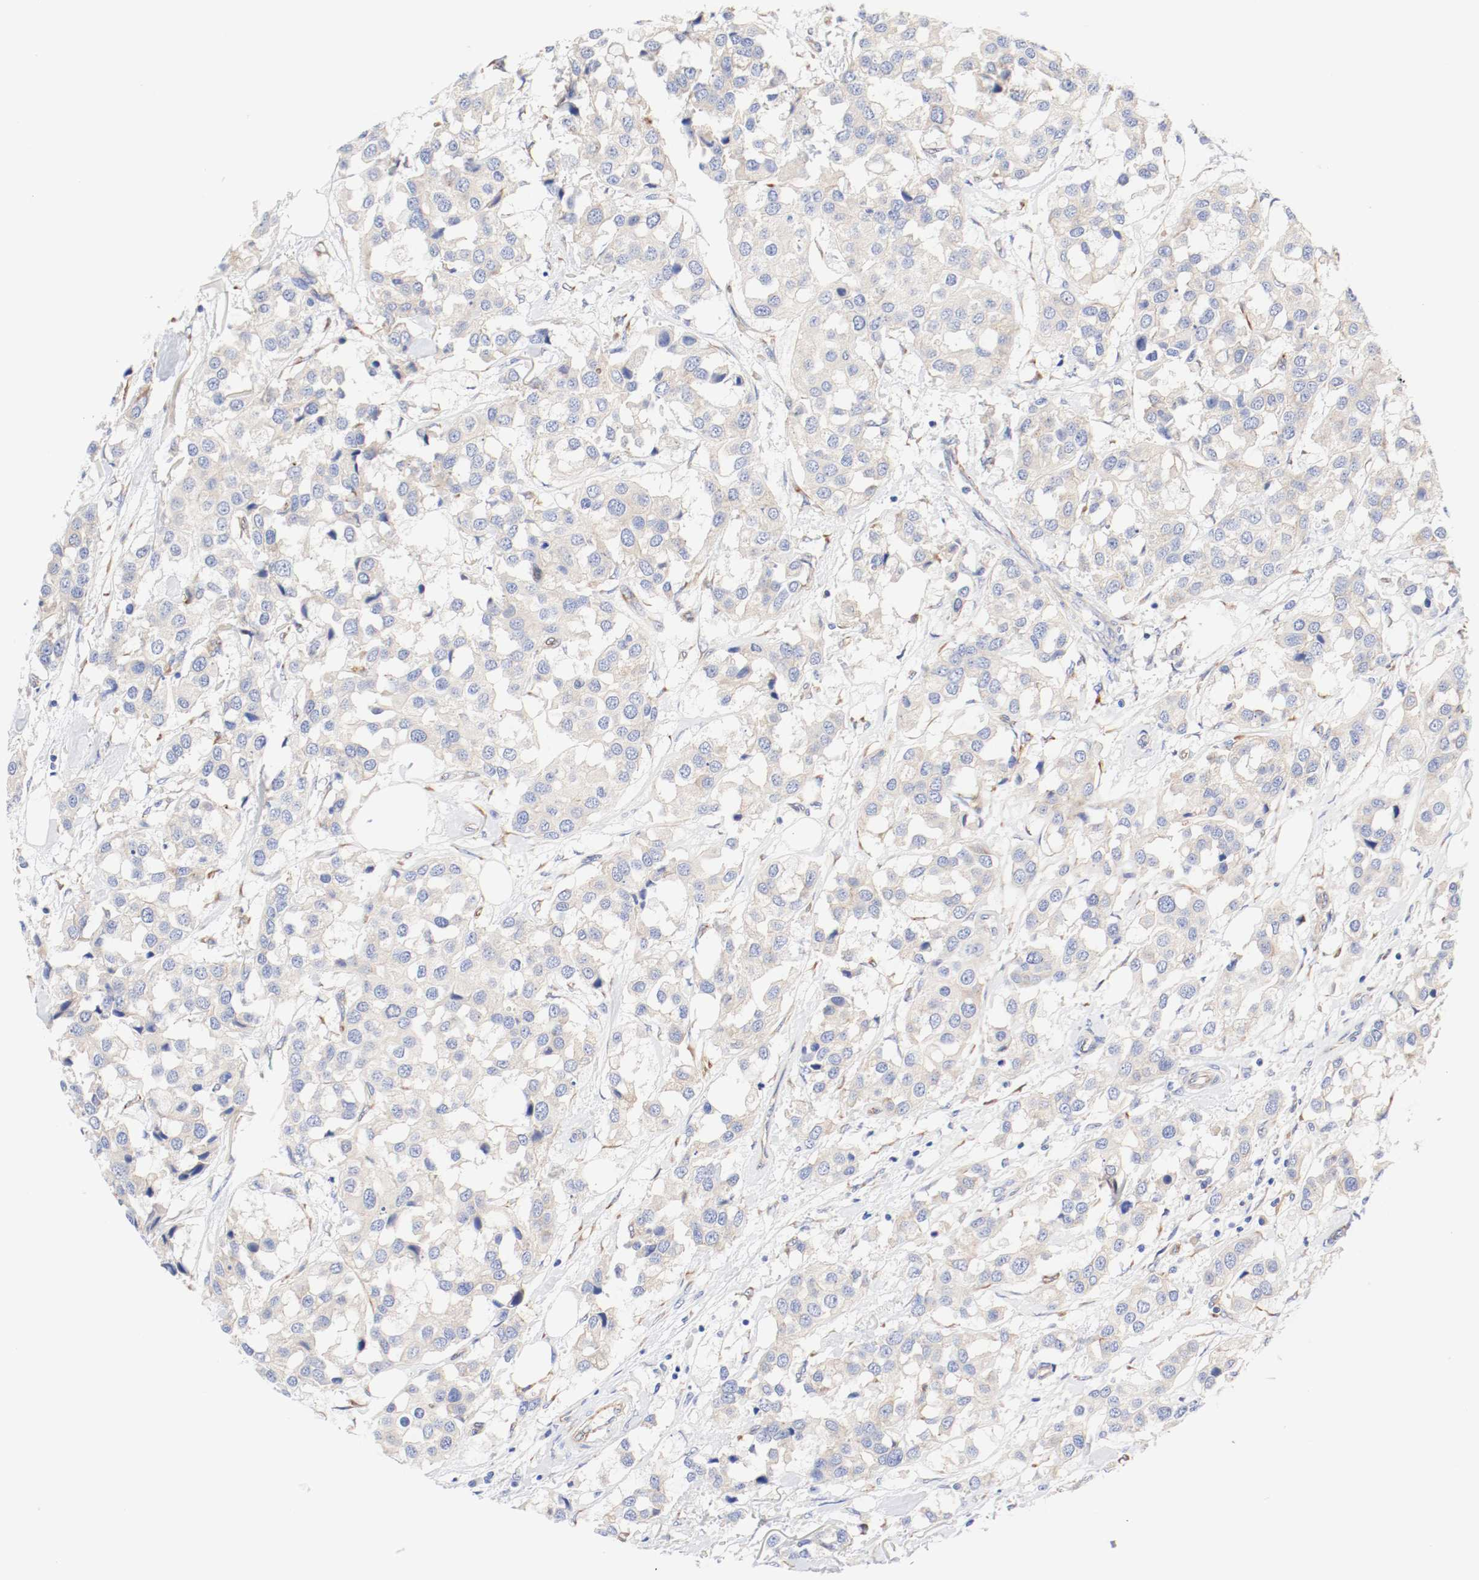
{"staining": {"intensity": "weak", "quantity": "25%-75%", "location": "cytoplasmic/membranous"}, "tissue": "breast cancer", "cell_type": "Tumor cells", "image_type": "cancer", "snomed": [{"axis": "morphology", "description": "Duct carcinoma"}, {"axis": "topography", "description": "Breast"}], "caption": "A high-resolution photomicrograph shows immunohistochemistry staining of breast invasive ductal carcinoma, which demonstrates weak cytoplasmic/membranous expression in approximately 25%-75% of tumor cells.", "gene": "GIT1", "patient": {"sex": "female", "age": 80}}